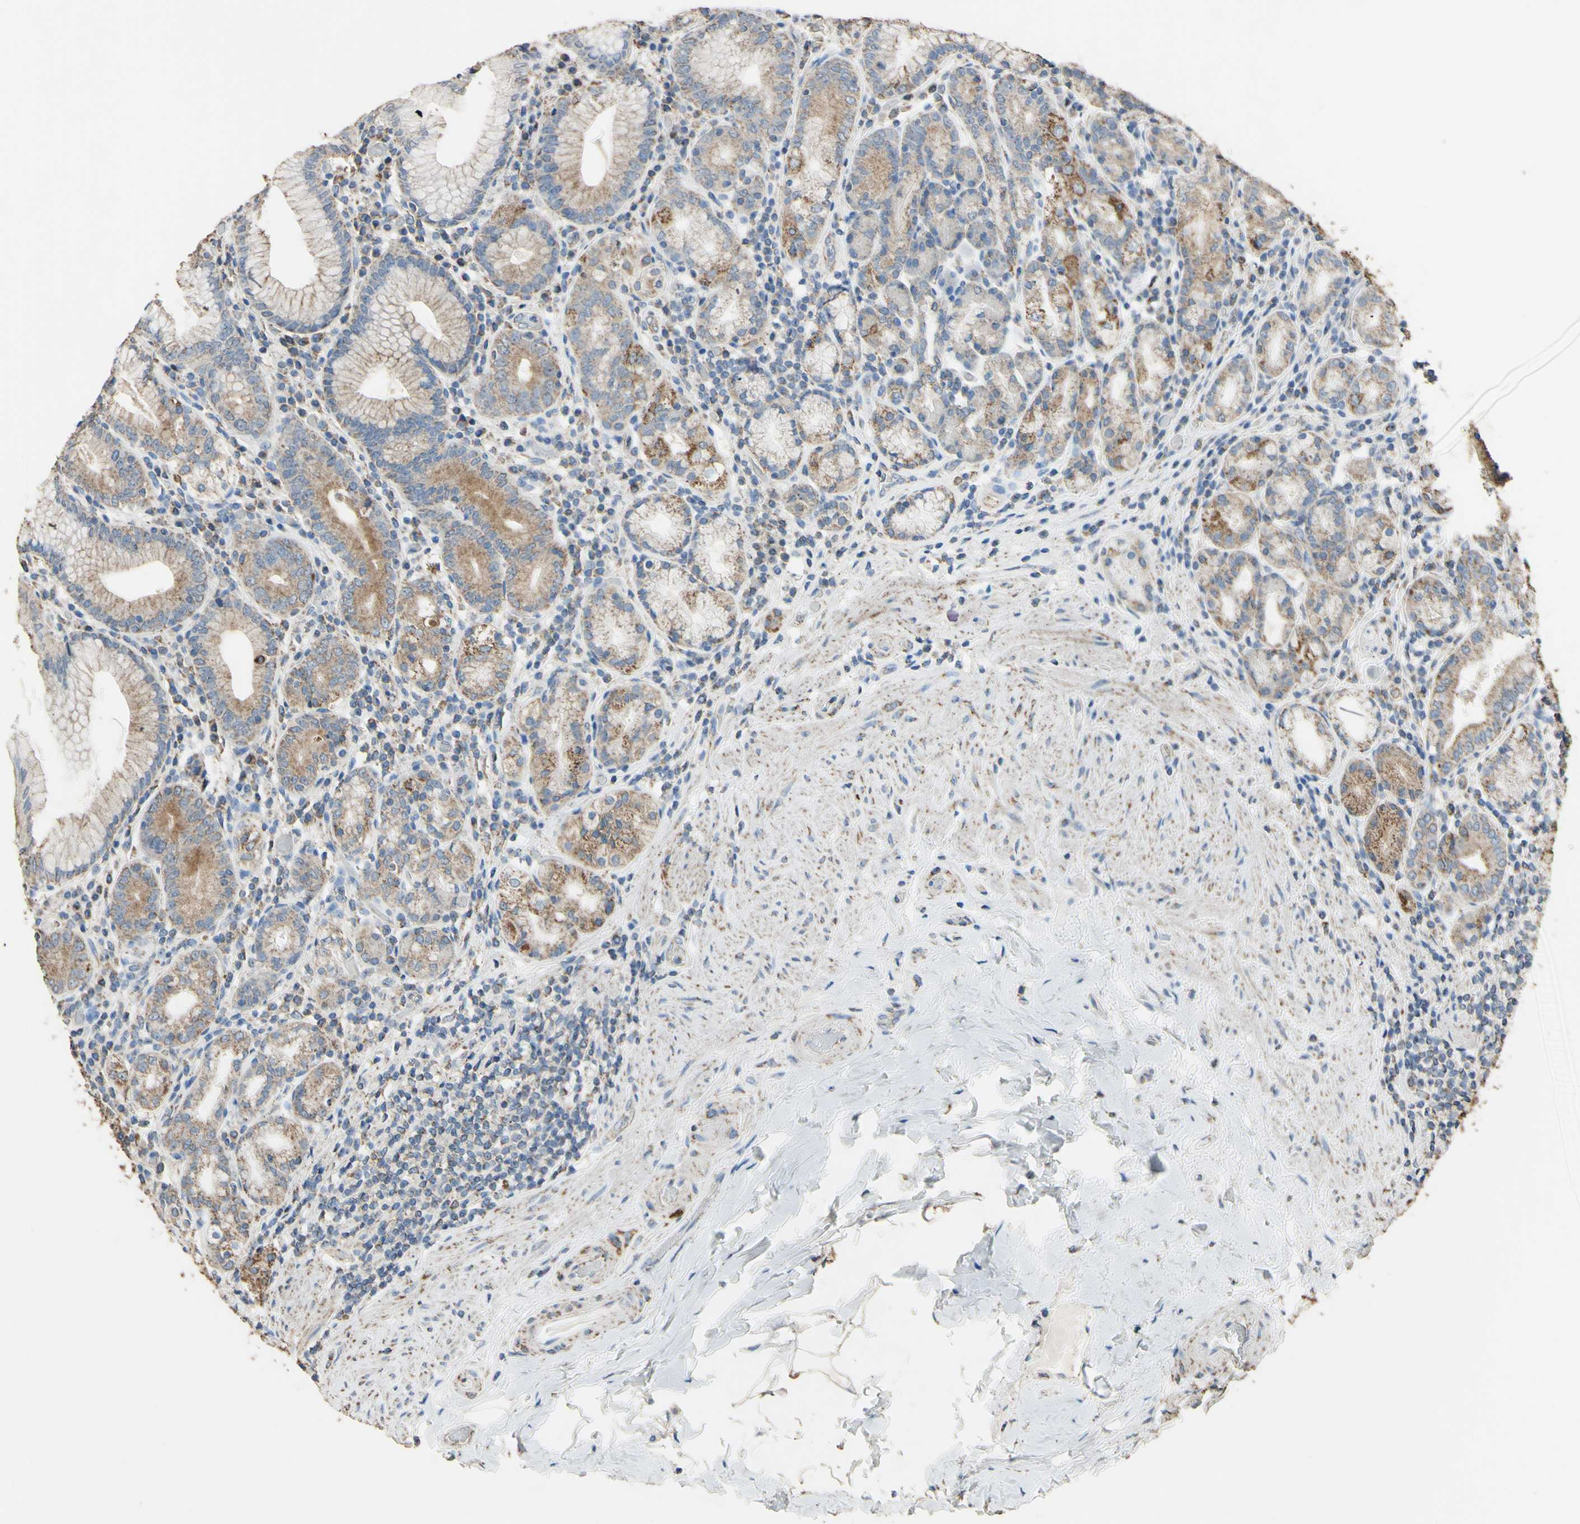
{"staining": {"intensity": "moderate", "quantity": ">75%", "location": "cytoplasmic/membranous"}, "tissue": "stomach", "cell_type": "Glandular cells", "image_type": "normal", "snomed": [{"axis": "morphology", "description": "Normal tissue, NOS"}, {"axis": "topography", "description": "Stomach, lower"}], "caption": "Immunohistochemistry (IHC) histopathology image of normal stomach: stomach stained using immunohistochemistry (IHC) reveals medium levels of moderate protein expression localized specifically in the cytoplasmic/membranous of glandular cells, appearing as a cytoplasmic/membranous brown color.", "gene": "CMKLR2", "patient": {"sex": "female", "age": 76}}